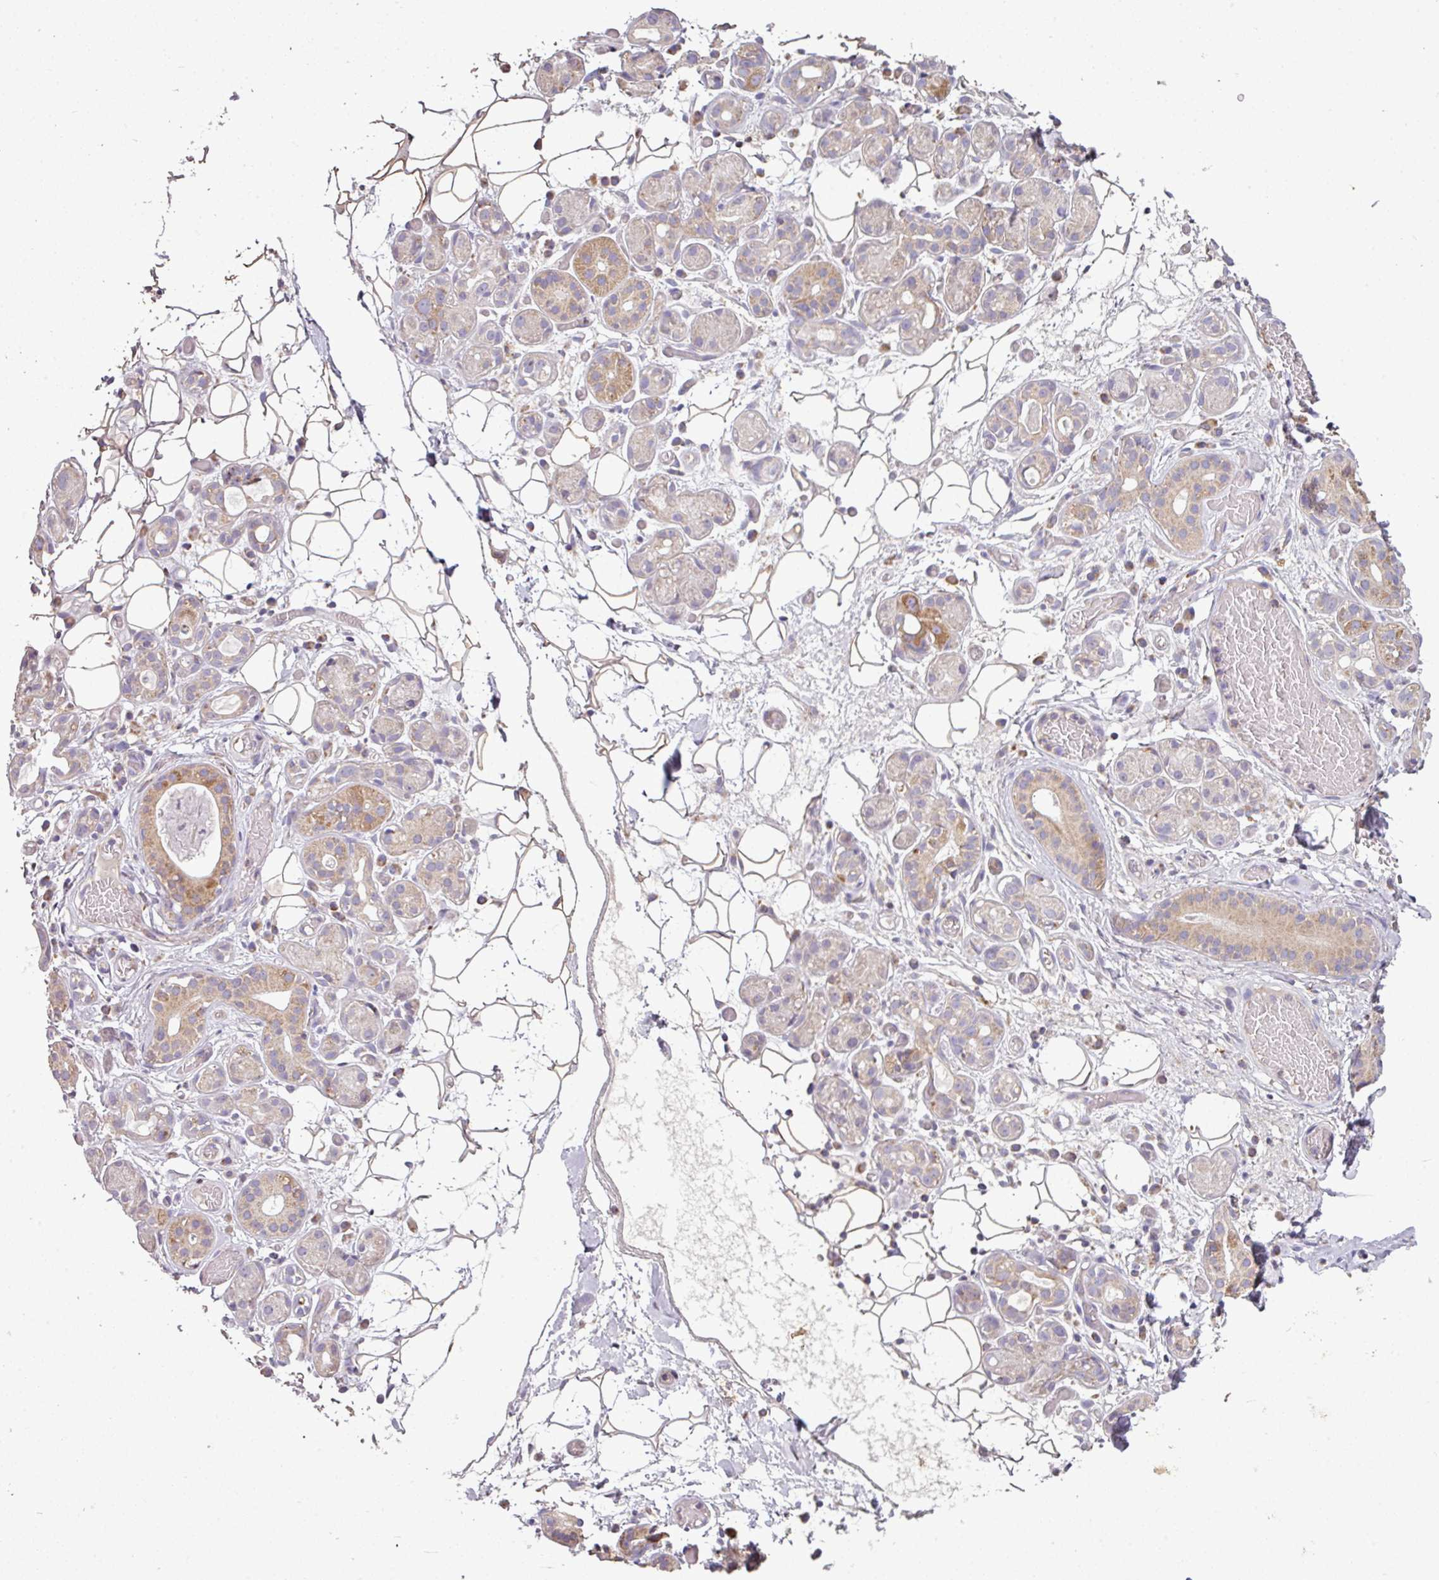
{"staining": {"intensity": "moderate", "quantity": "25%-75%", "location": "cytoplasmic/membranous"}, "tissue": "salivary gland", "cell_type": "Glandular cells", "image_type": "normal", "snomed": [{"axis": "morphology", "description": "Normal tissue, NOS"}, {"axis": "topography", "description": "Salivary gland"}], "caption": "Immunohistochemistry photomicrograph of unremarkable salivary gland stained for a protein (brown), which exhibits medium levels of moderate cytoplasmic/membranous expression in approximately 25%-75% of glandular cells.", "gene": "ENSG00000260170", "patient": {"sex": "male", "age": 82}}